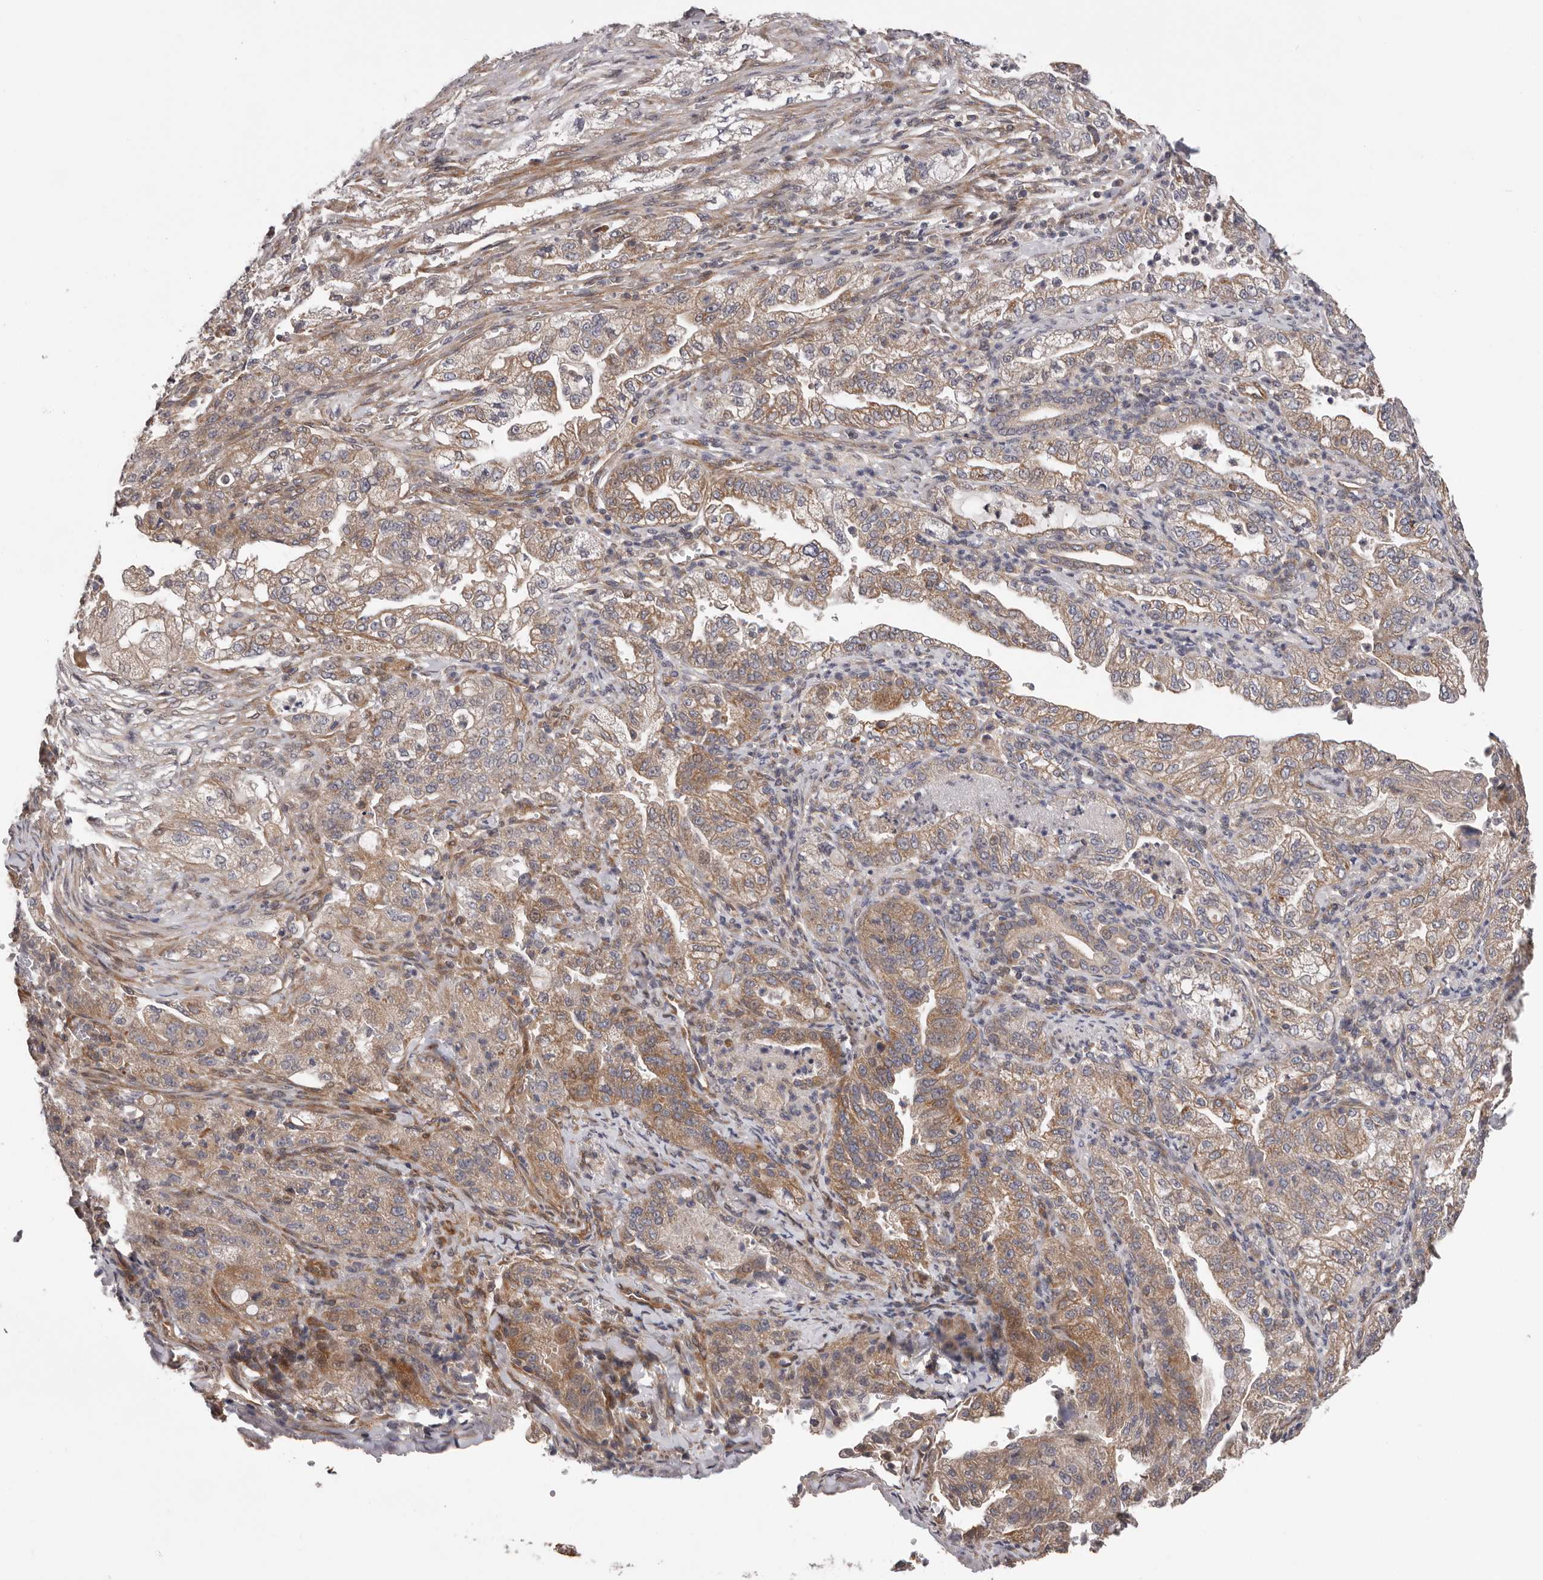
{"staining": {"intensity": "moderate", "quantity": "25%-75%", "location": "cytoplasmic/membranous"}, "tissue": "pancreatic cancer", "cell_type": "Tumor cells", "image_type": "cancer", "snomed": [{"axis": "morphology", "description": "Adenocarcinoma, NOS"}, {"axis": "topography", "description": "Pancreas"}], "caption": "Tumor cells exhibit medium levels of moderate cytoplasmic/membranous staining in about 25%-75% of cells in pancreatic adenocarcinoma. The protein of interest is shown in brown color, while the nuclei are stained blue.", "gene": "VPS37A", "patient": {"sex": "female", "age": 78}}